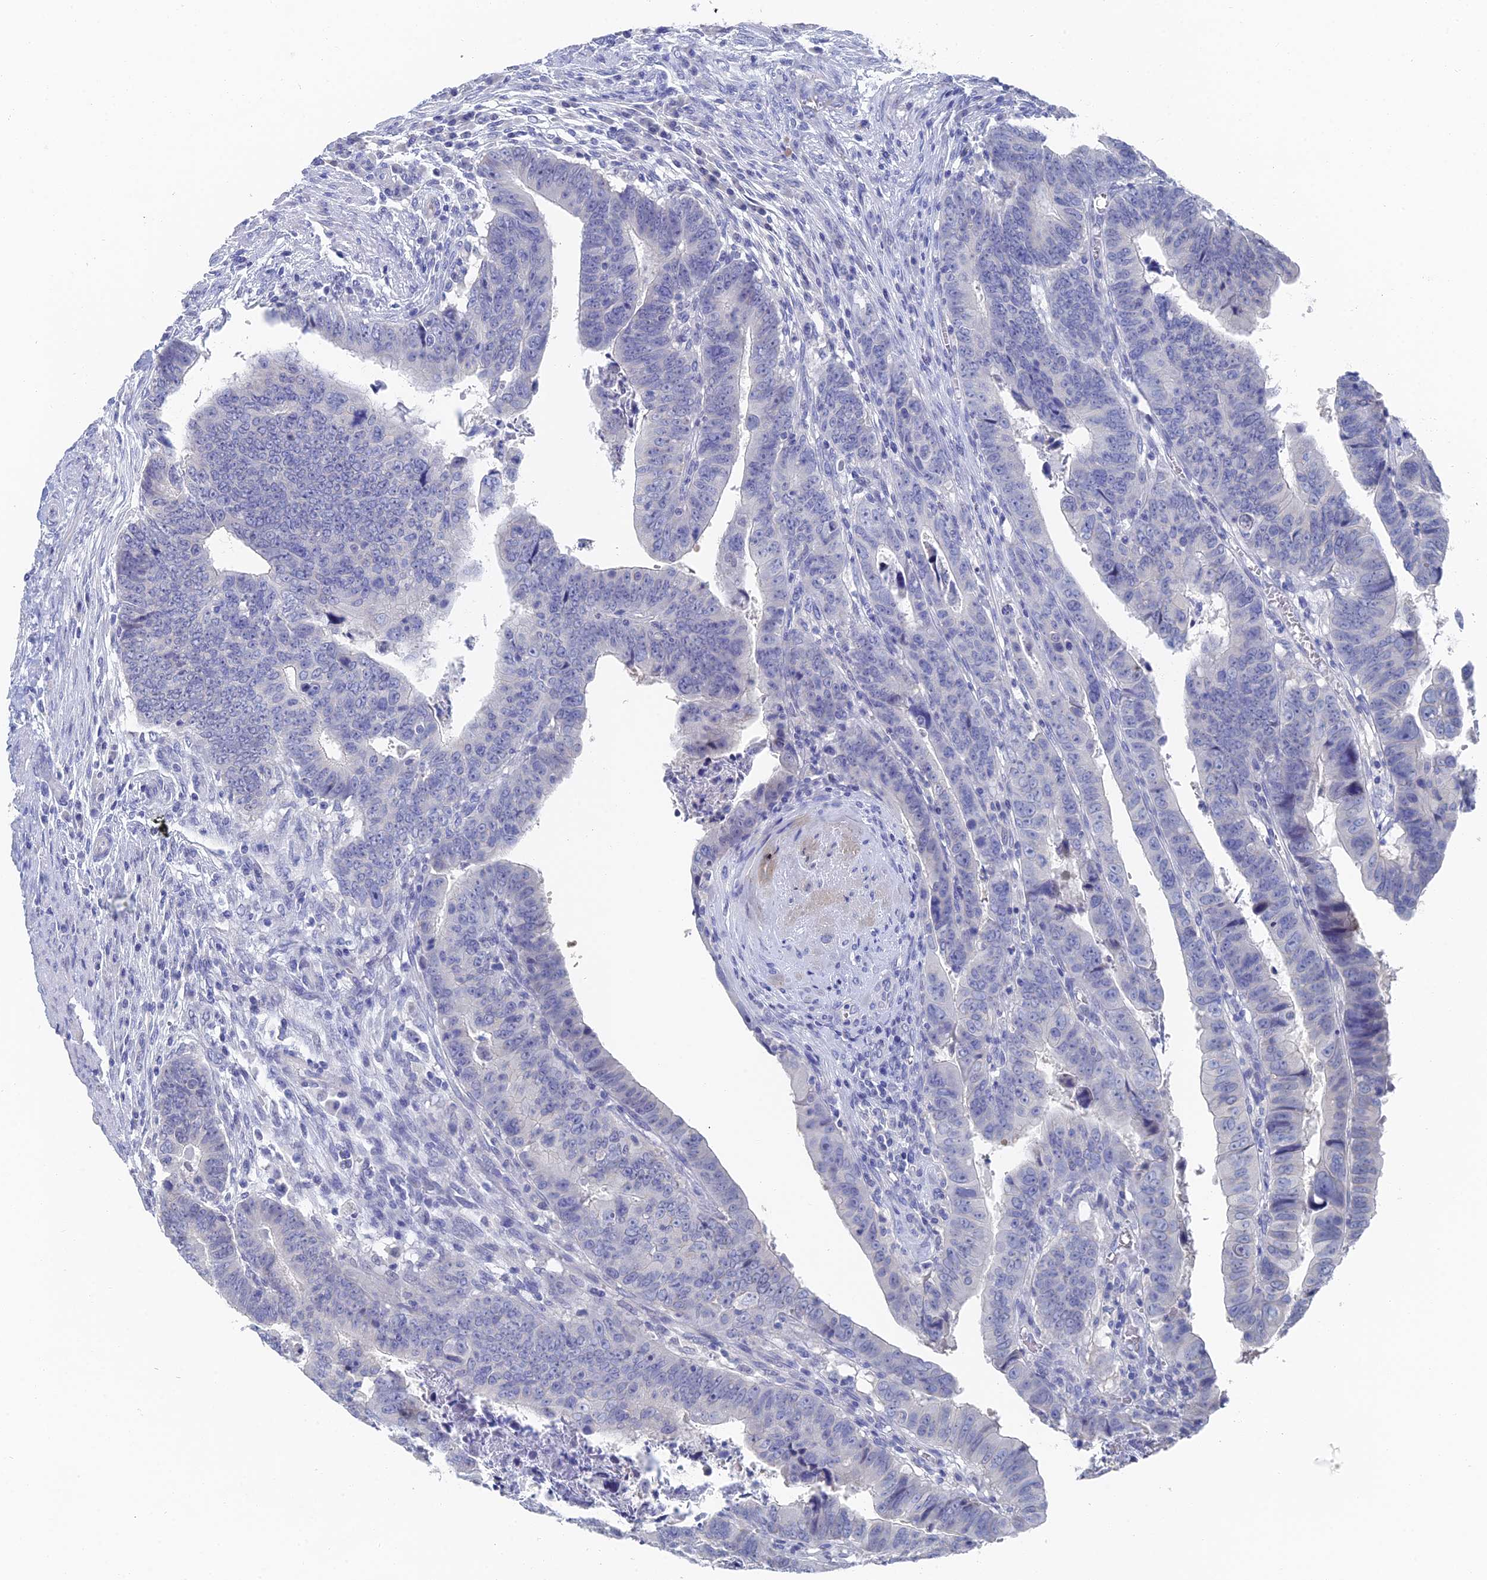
{"staining": {"intensity": "negative", "quantity": "none", "location": "none"}, "tissue": "colorectal cancer", "cell_type": "Tumor cells", "image_type": "cancer", "snomed": [{"axis": "morphology", "description": "Normal tissue, NOS"}, {"axis": "morphology", "description": "Adenocarcinoma, NOS"}, {"axis": "topography", "description": "Rectum"}], "caption": "Tumor cells are negative for brown protein staining in adenocarcinoma (colorectal). Nuclei are stained in blue.", "gene": "GFAP", "patient": {"sex": "female", "age": 65}}